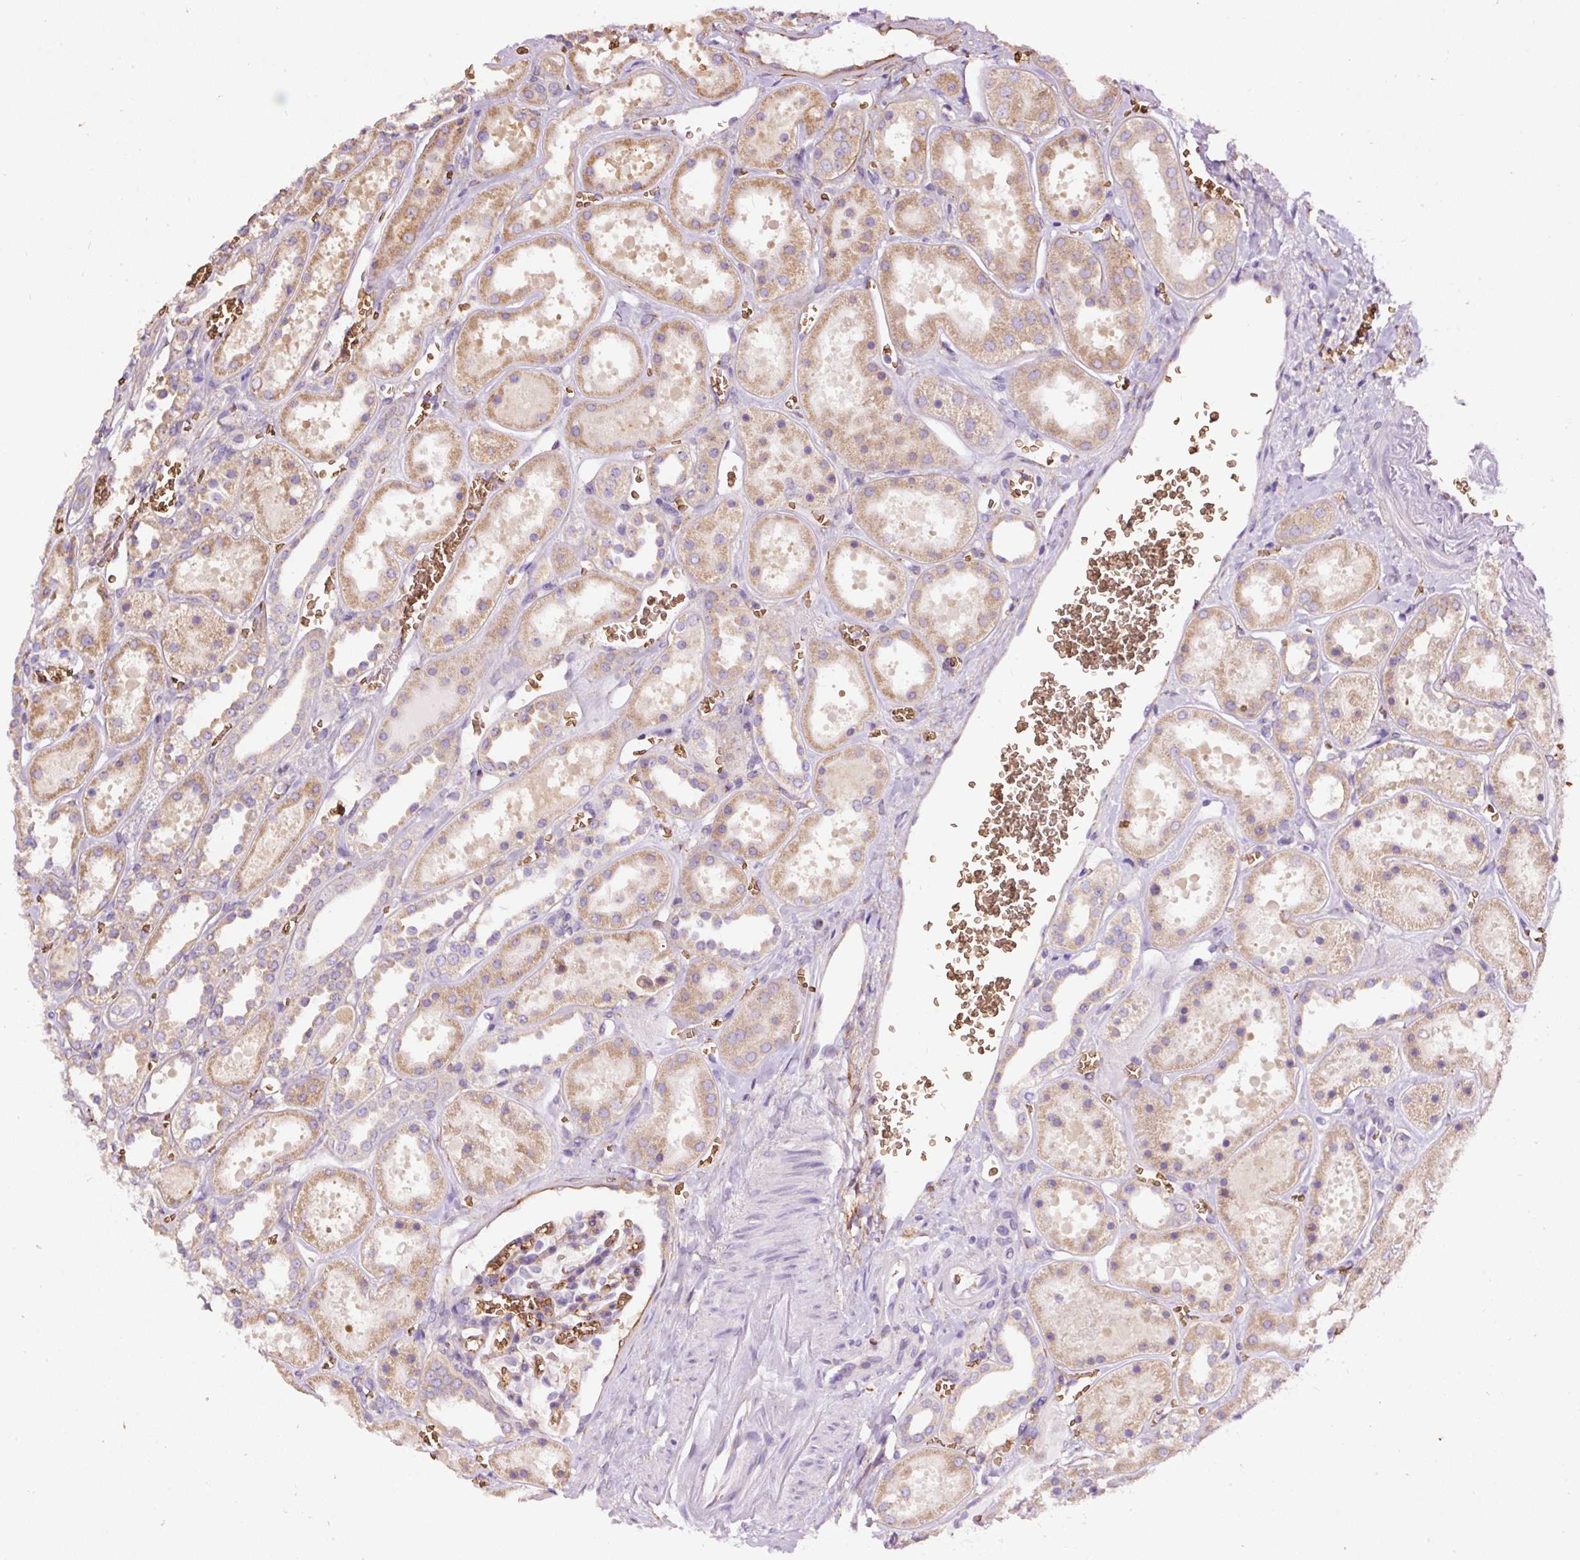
{"staining": {"intensity": "moderate", "quantity": "<25%", "location": "cytoplasmic/membranous"}, "tissue": "kidney", "cell_type": "Cells in glomeruli", "image_type": "normal", "snomed": [{"axis": "morphology", "description": "Normal tissue, NOS"}, {"axis": "topography", "description": "Kidney"}], "caption": "Immunohistochemistry (IHC) of normal kidney demonstrates low levels of moderate cytoplasmic/membranous positivity in approximately <25% of cells in glomeruli. The staining was performed using DAB to visualize the protein expression in brown, while the nuclei were stained in blue with hematoxylin (Magnification: 20x).", "gene": "PRRC2A", "patient": {"sex": "female", "age": 41}}